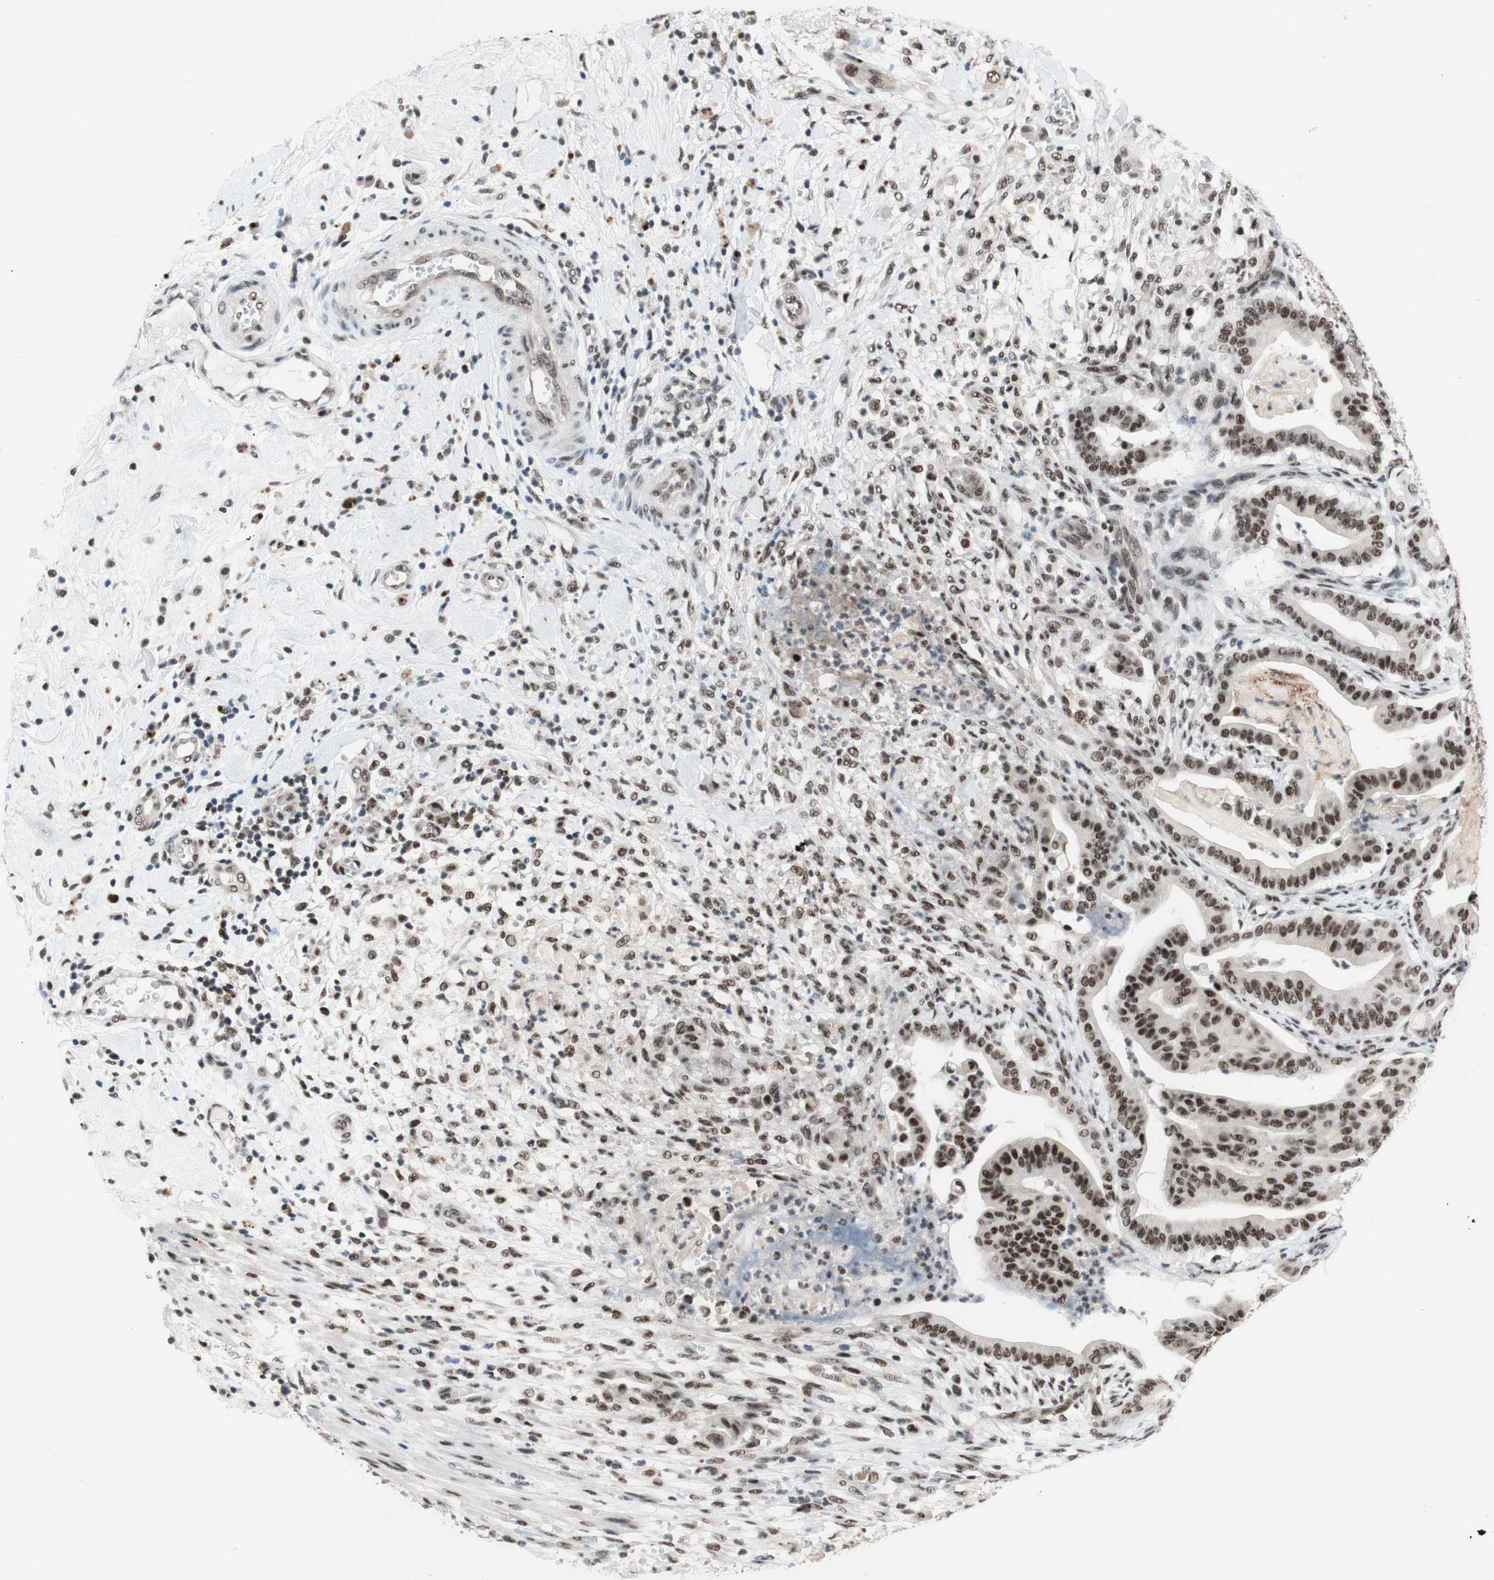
{"staining": {"intensity": "strong", "quantity": ">75%", "location": "nuclear"}, "tissue": "pancreatic cancer", "cell_type": "Tumor cells", "image_type": "cancer", "snomed": [{"axis": "morphology", "description": "Adenocarcinoma, NOS"}, {"axis": "topography", "description": "Pancreas"}], "caption": "Immunohistochemistry image of neoplastic tissue: pancreatic adenocarcinoma stained using IHC exhibits high levels of strong protein expression localized specifically in the nuclear of tumor cells, appearing as a nuclear brown color.", "gene": "PRPF19", "patient": {"sex": "male", "age": 63}}